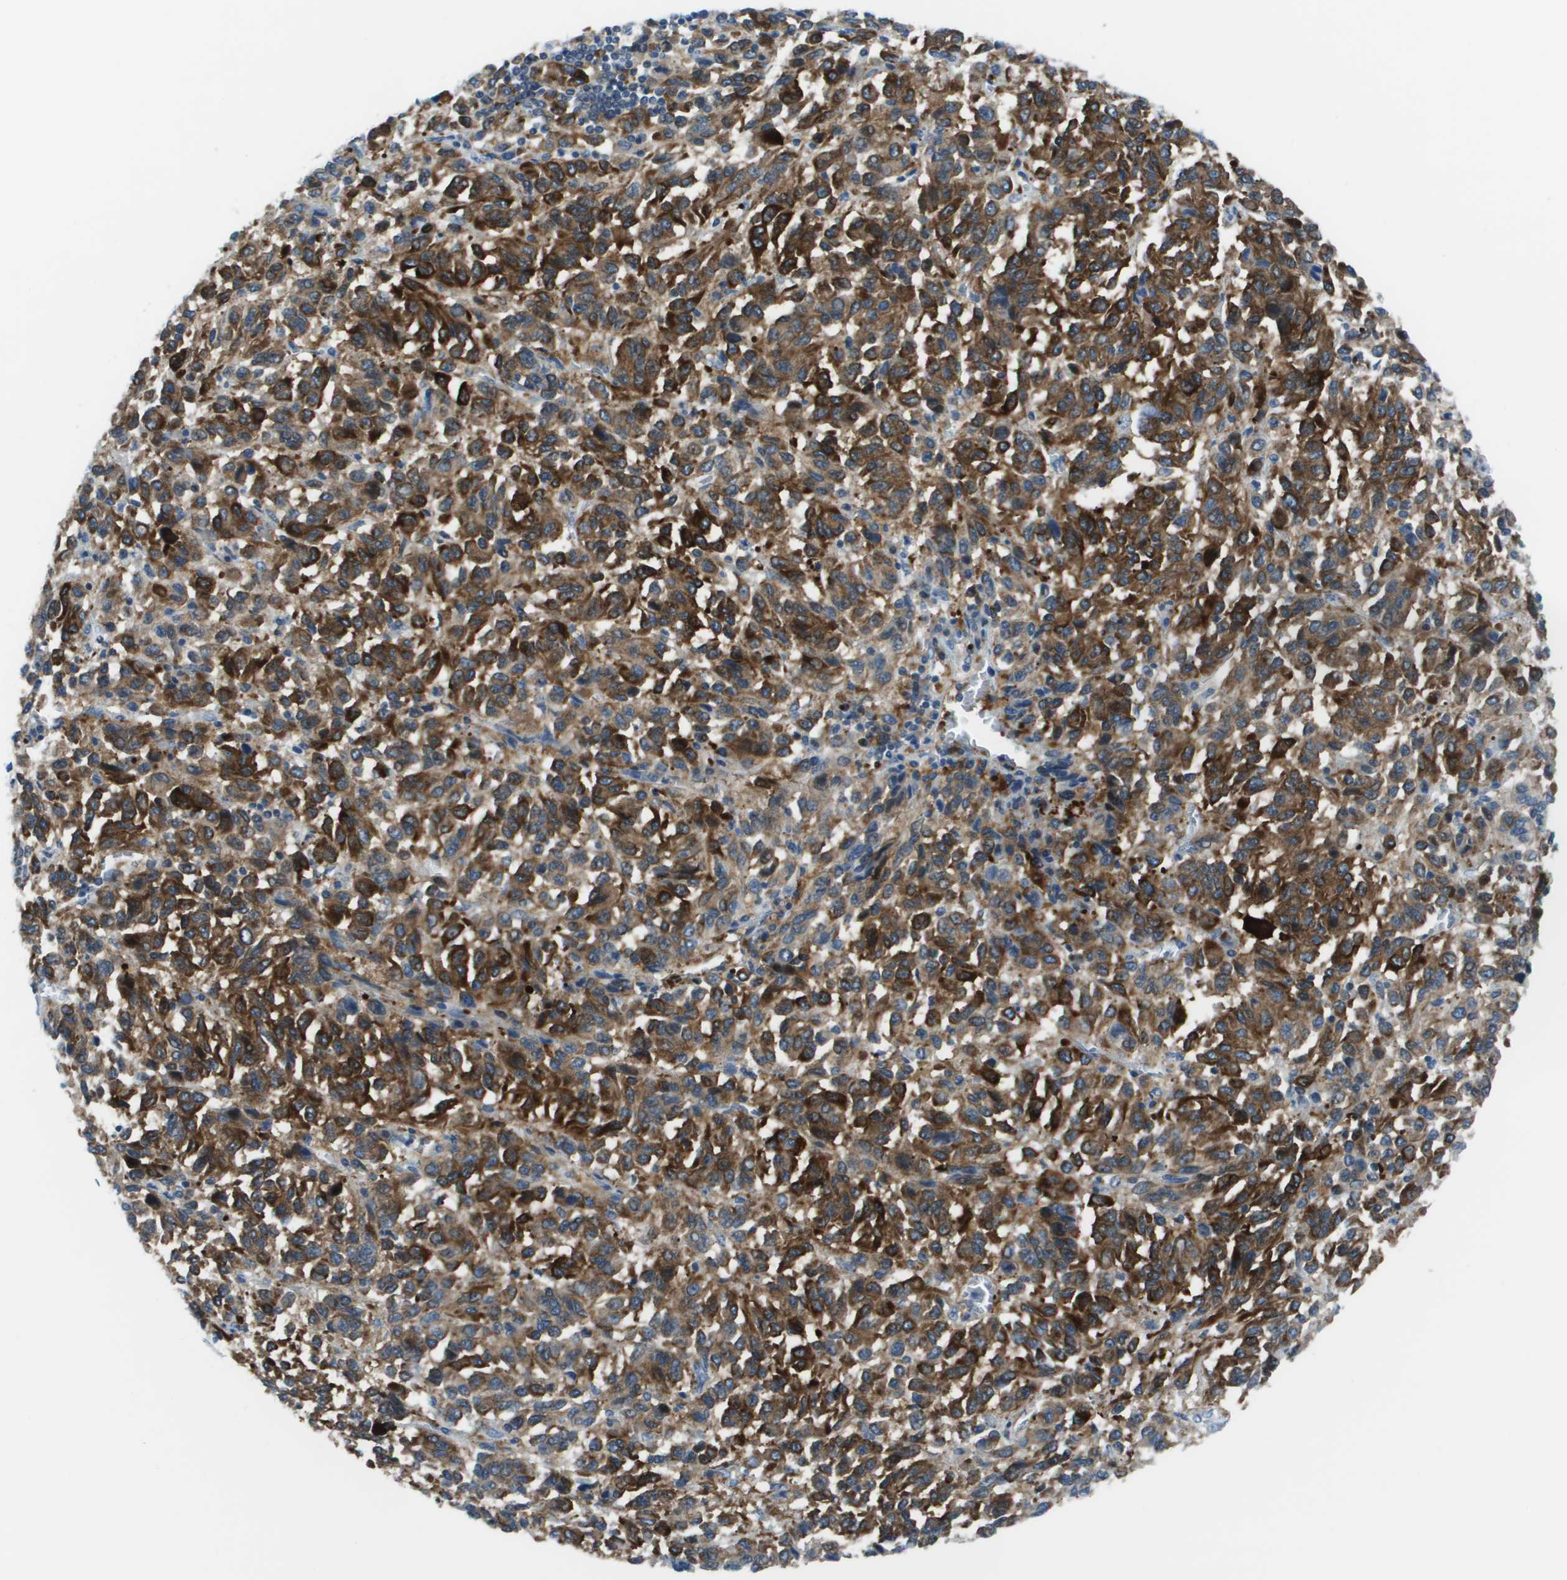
{"staining": {"intensity": "strong", "quantity": ">75%", "location": "cytoplasmic/membranous"}, "tissue": "melanoma", "cell_type": "Tumor cells", "image_type": "cancer", "snomed": [{"axis": "morphology", "description": "Malignant melanoma, Metastatic site"}, {"axis": "topography", "description": "Lung"}], "caption": "Malignant melanoma (metastatic site) was stained to show a protein in brown. There is high levels of strong cytoplasmic/membranous positivity in approximately >75% of tumor cells. (IHC, brightfield microscopy, high magnification).", "gene": "STIP1", "patient": {"sex": "male", "age": 64}}